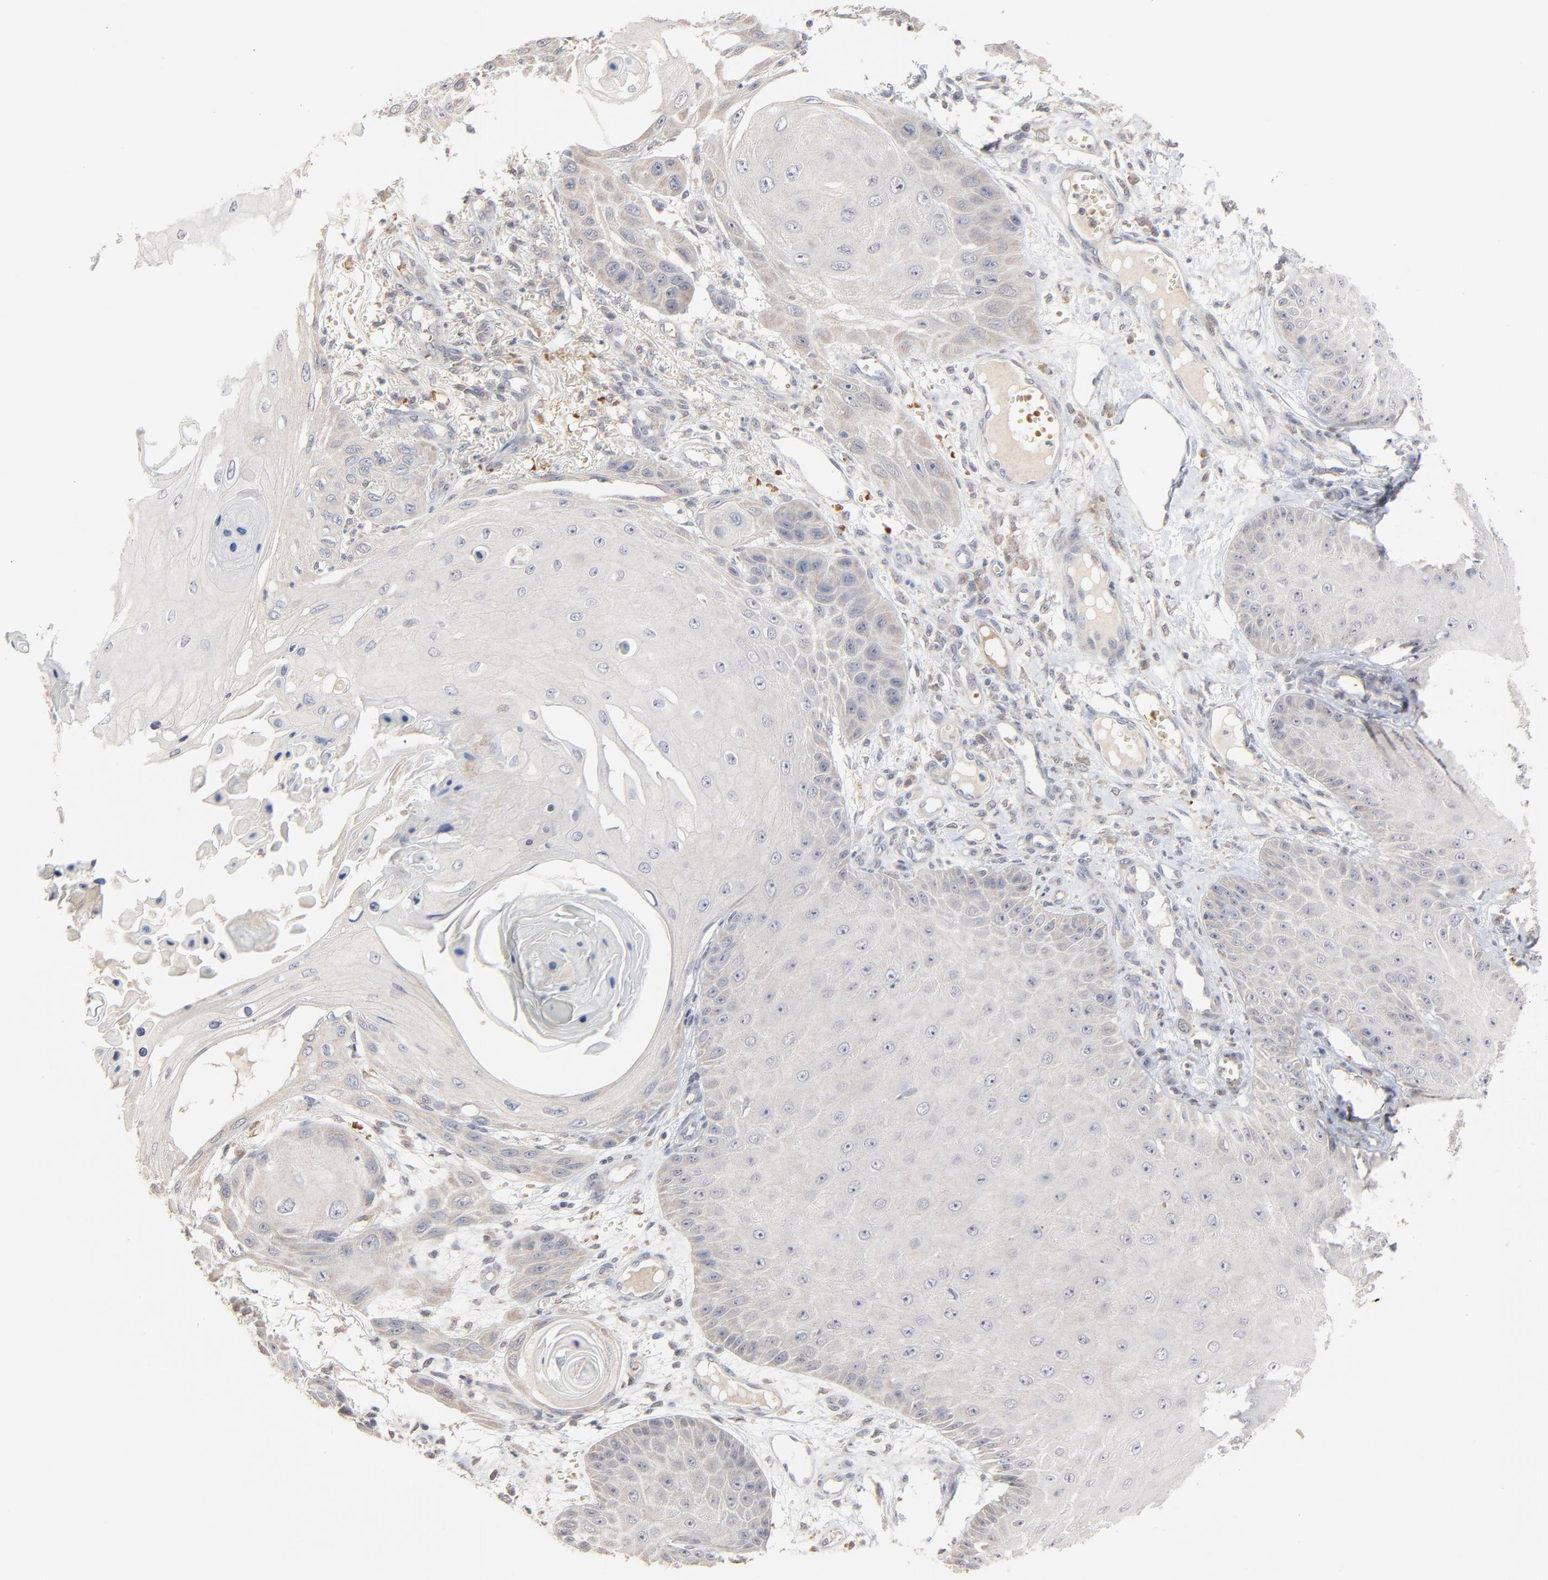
{"staining": {"intensity": "weak", "quantity": "25%-75%", "location": "cytoplasmic/membranous"}, "tissue": "skin cancer", "cell_type": "Tumor cells", "image_type": "cancer", "snomed": [{"axis": "morphology", "description": "Squamous cell carcinoma, NOS"}, {"axis": "topography", "description": "Skin"}], "caption": "High-magnification brightfield microscopy of skin squamous cell carcinoma stained with DAB (brown) and counterstained with hematoxylin (blue). tumor cells exhibit weak cytoplasmic/membranous staining is present in approximately25%-75% of cells. (DAB = brown stain, brightfield microscopy at high magnification).", "gene": "FANCB", "patient": {"sex": "female", "age": 40}}